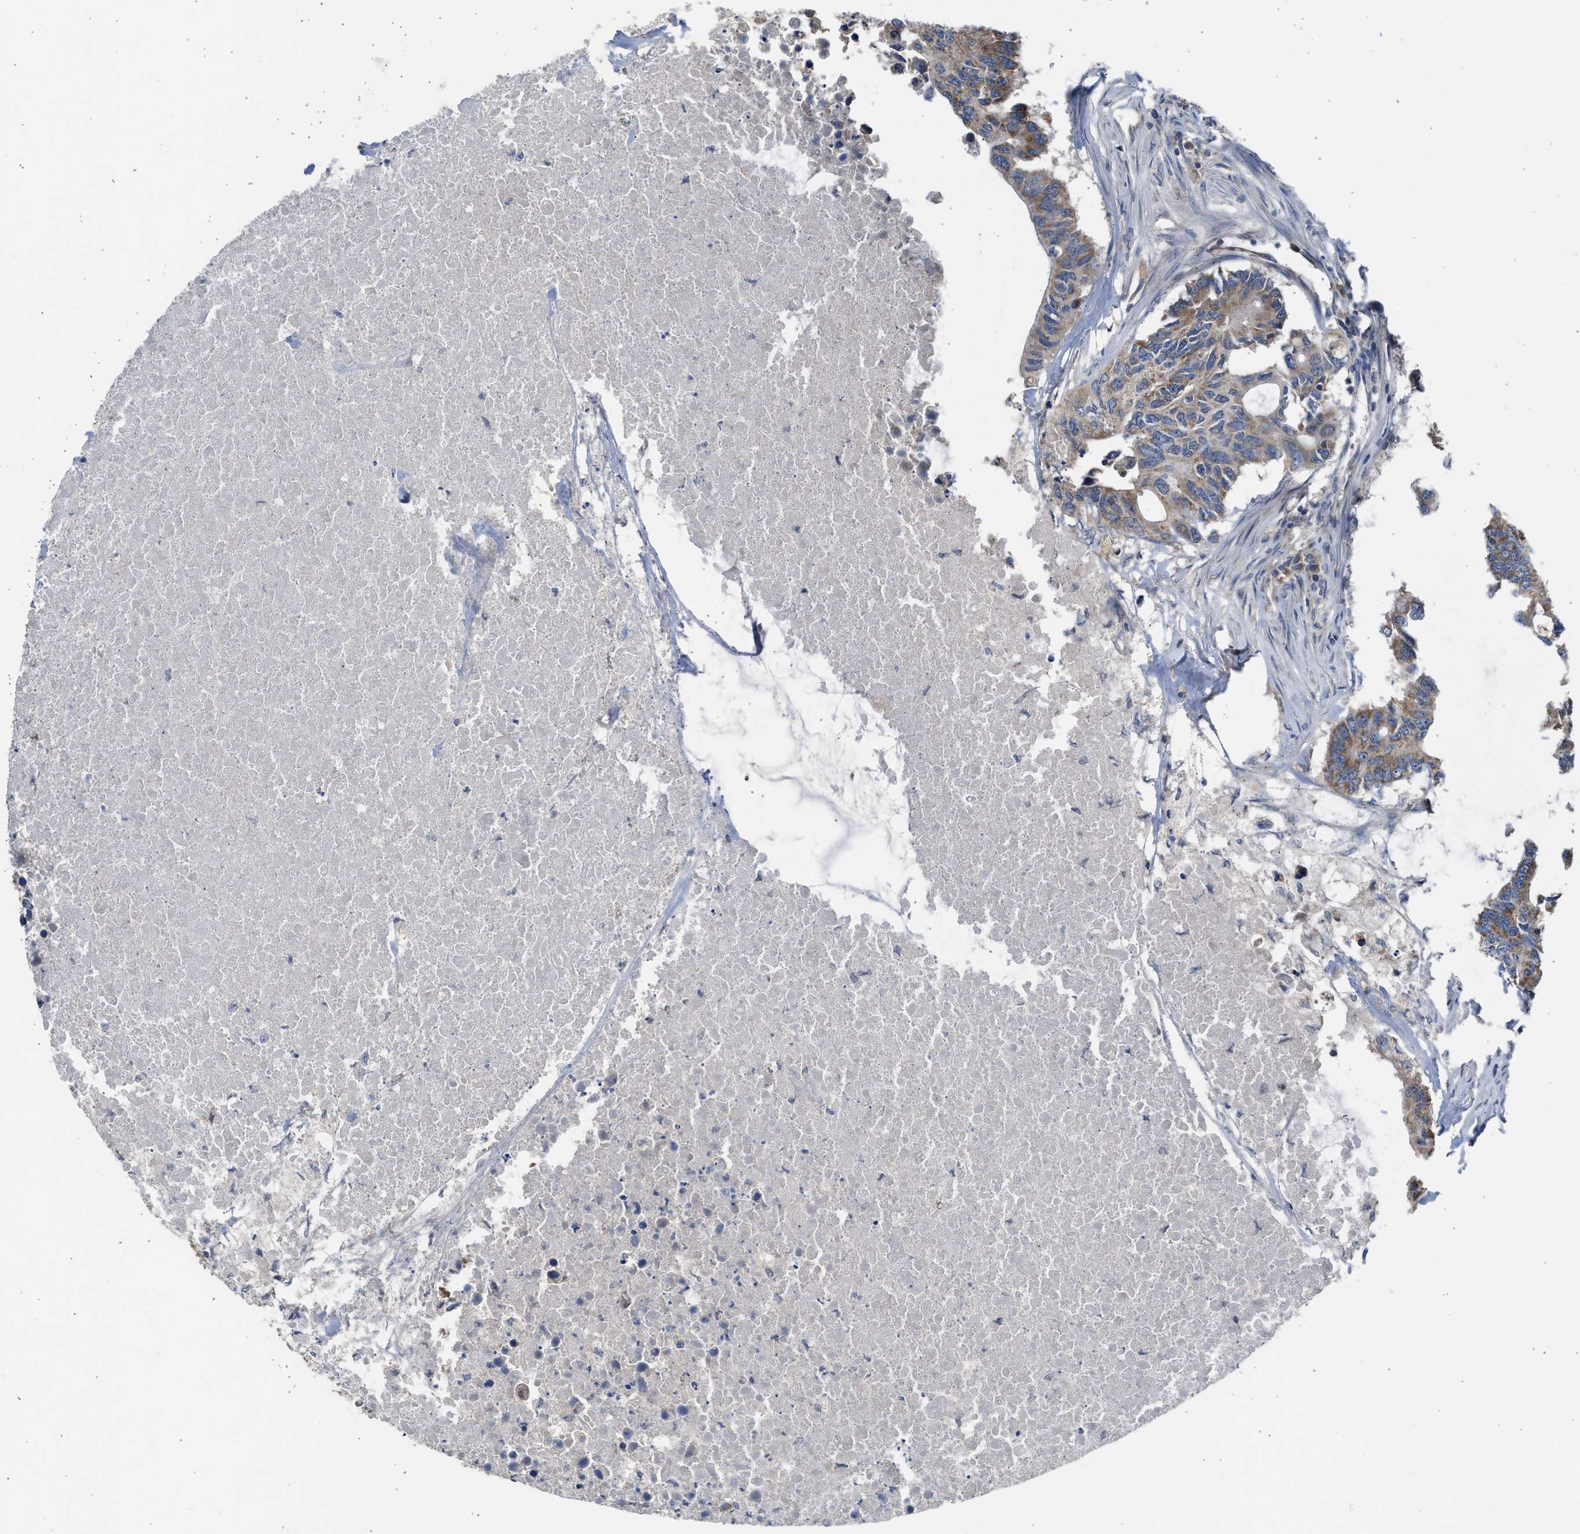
{"staining": {"intensity": "moderate", "quantity": ">75%", "location": "cytoplasmic/membranous"}, "tissue": "colorectal cancer", "cell_type": "Tumor cells", "image_type": "cancer", "snomed": [{"axis": "morphology", "description": "Adenocarcinoma, NOS"}, {"axis": "topography", "description": "Colon"}], "caption": "Moderate cytoplasmic/membranous staining is present in about >75% of tumor cells in colorectal cancer.", "gene": "CYP1A1", "patient": {"sex": "male", "age": 71}}